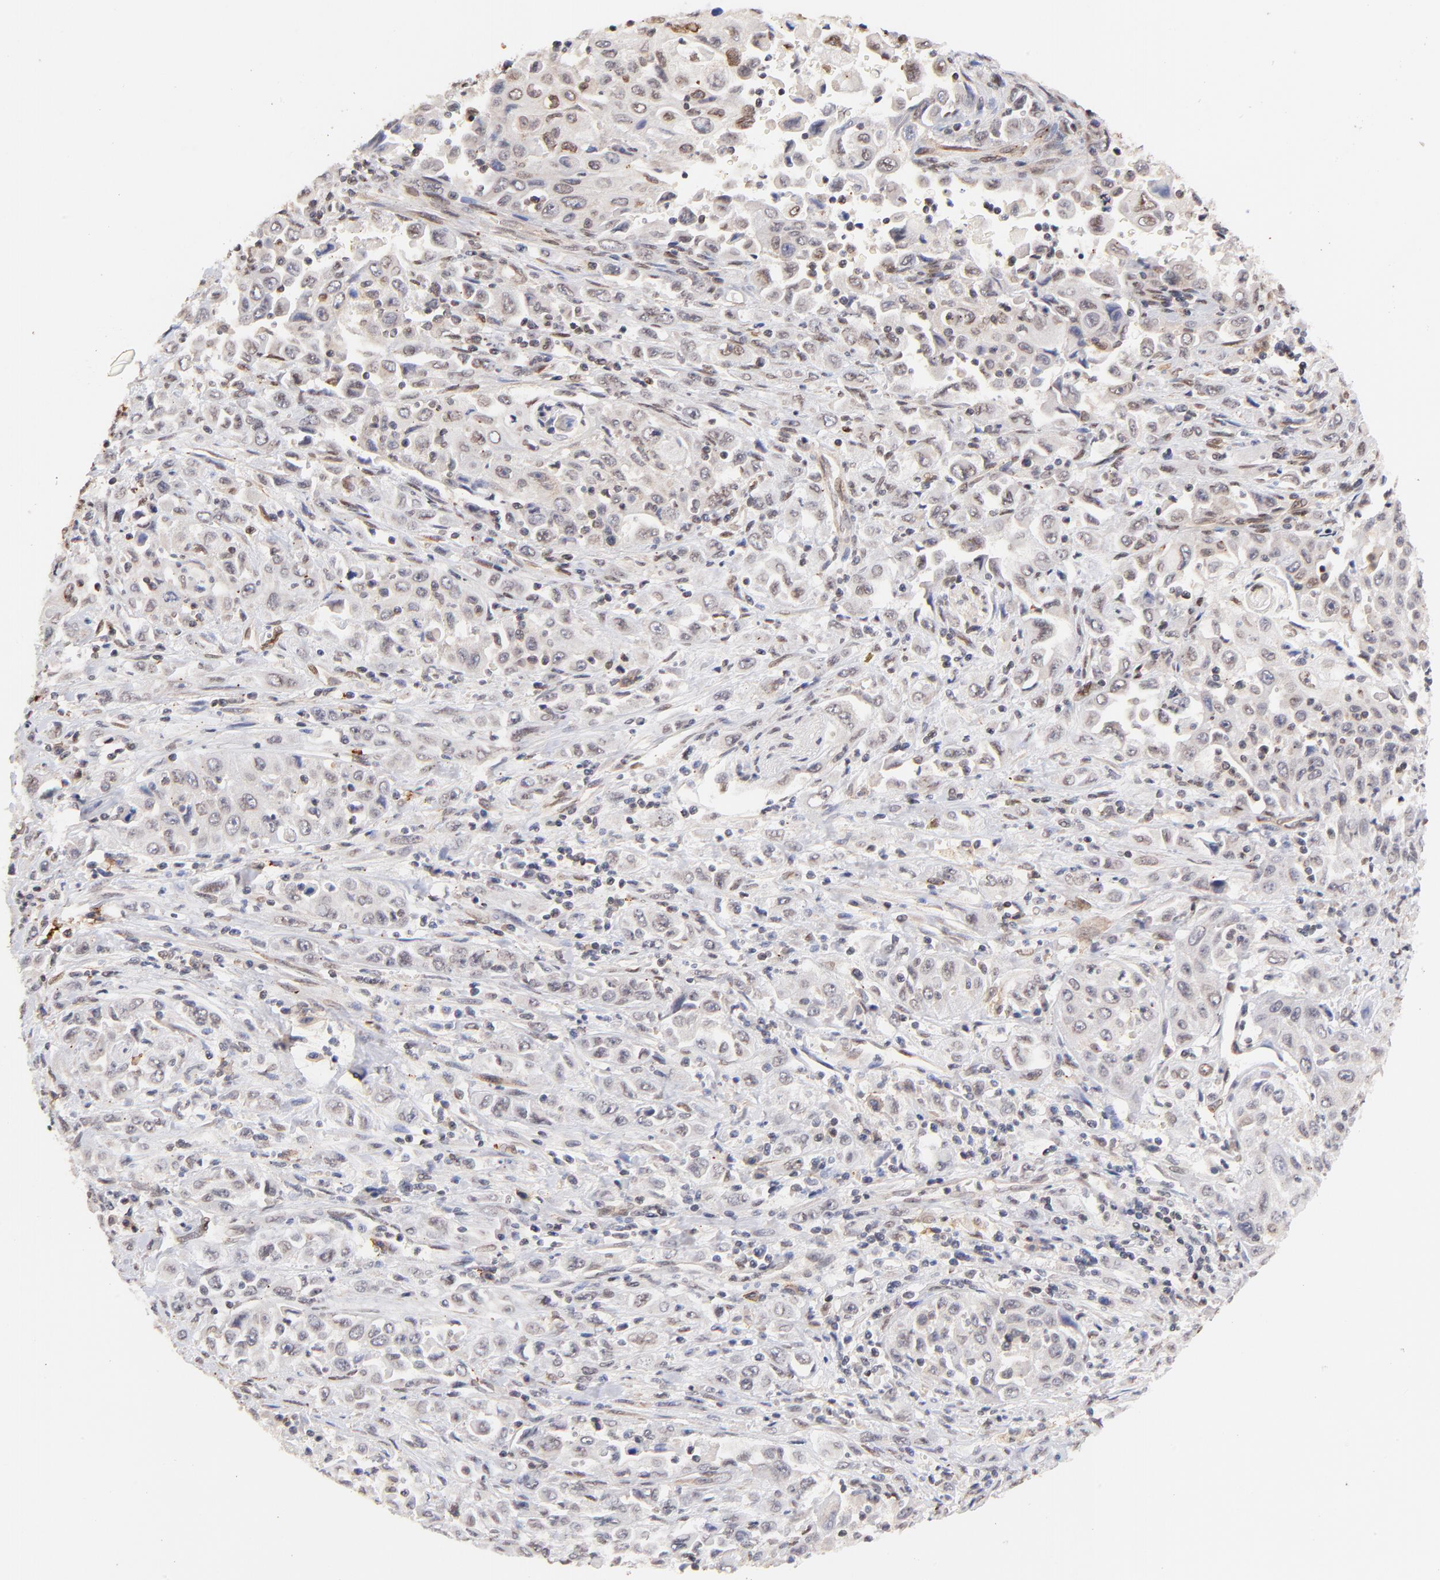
{"staining": {"intensity": "weak", "quantity": "25%-75%", "location": "cytoplasmic/membranous,nuclear"}, "tissue": "pancreatic cancer", "cell_type": "Tumor cells", "image_type": "cancer", "snomed": [{"axis": "morphology", "description": "Adenocarcinoma, NOS"}, {"axis": "topography", "description": "Pancreas"}], "caption": "The micrograph displays a brown stain indicating the presence of a protein in the cytoplasmic/membranous and nuclear of tumor cells in adenocarcinoma (pancreatic).", "gene": "ZFP92", "patient": {"sex": "male", "age": 70}}